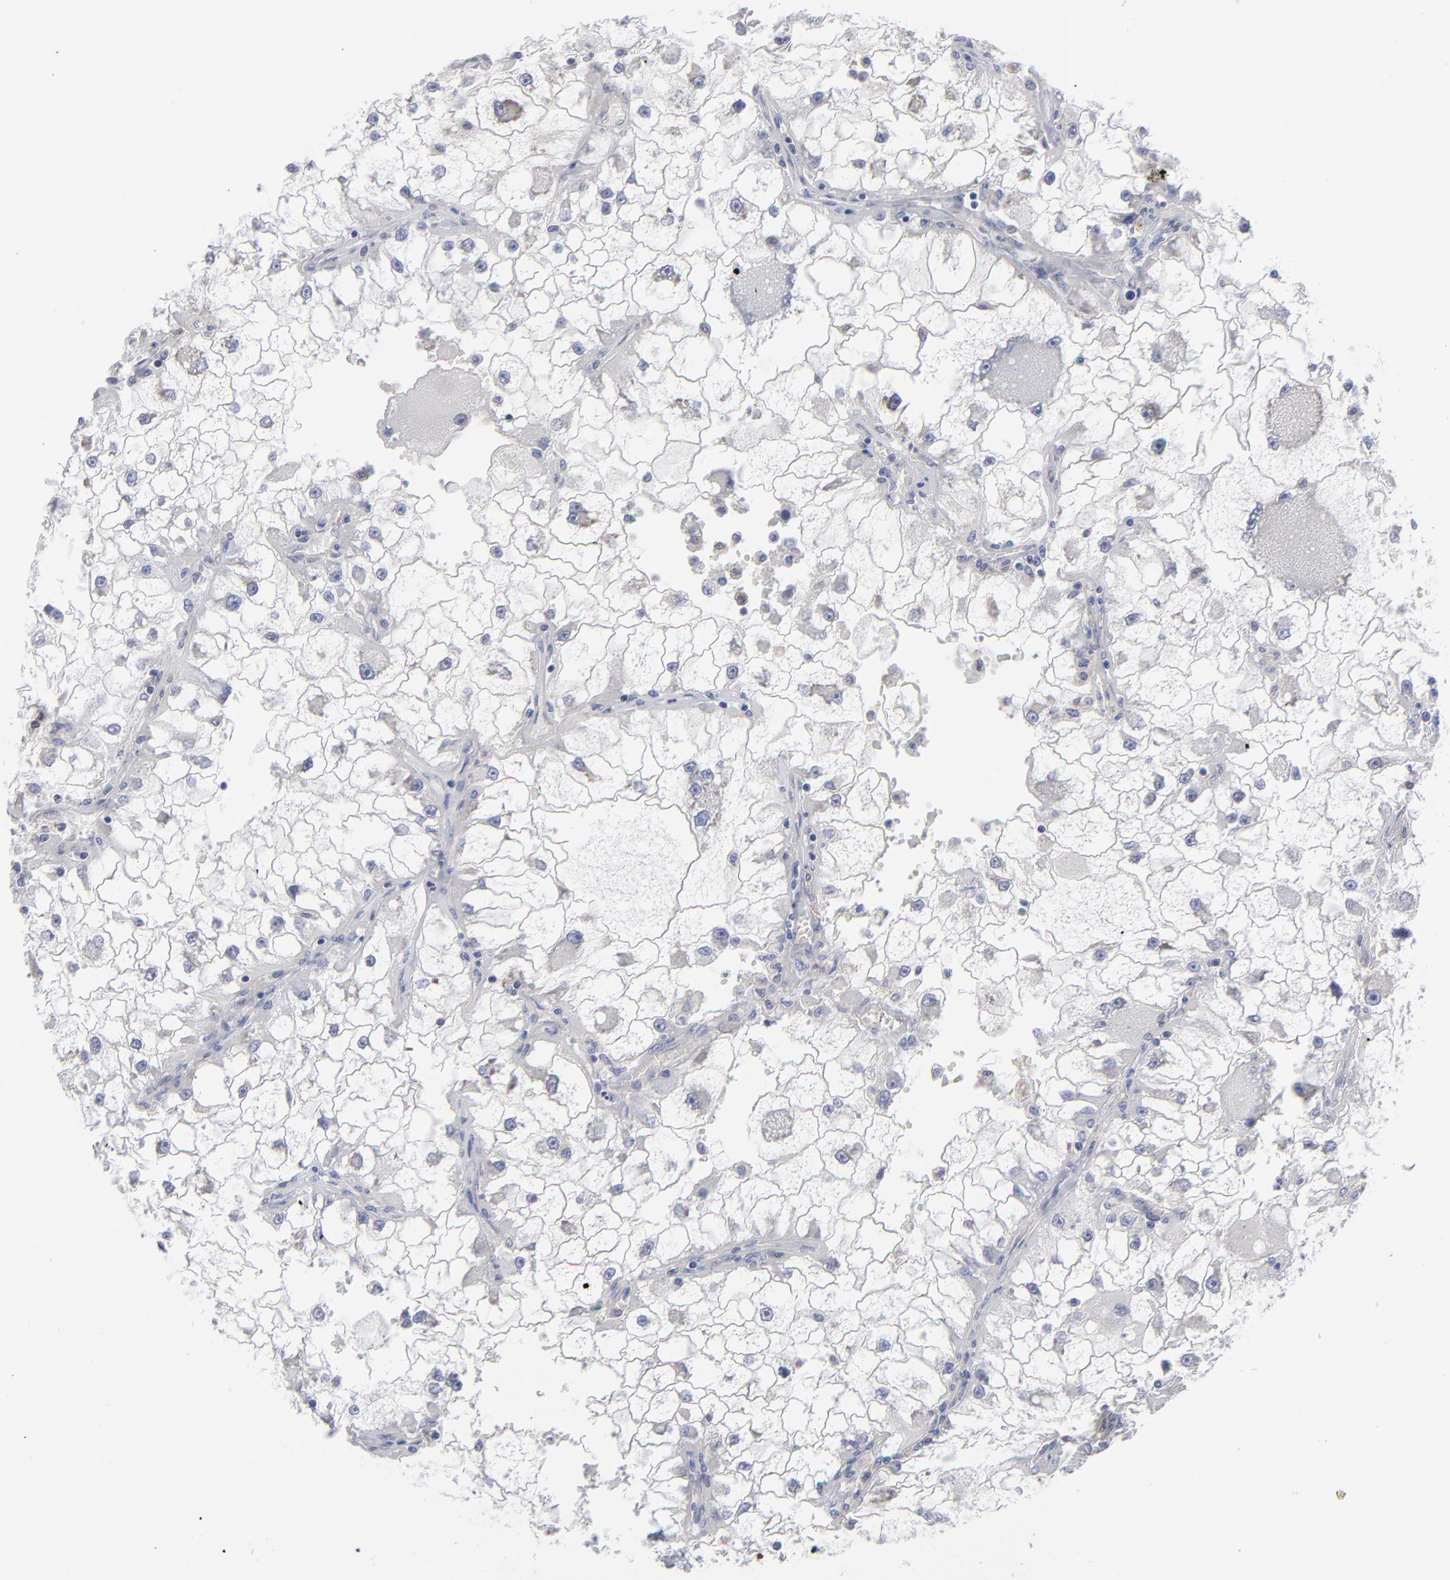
{"staining": {"intensity": "negative", "quantity": "none", "location": "none"}, "tissue": "renal cancer", "cell_type": "Tumor cells", "image_type": "cancer", "snomed": [{"axis": "morphology", "description": "Adenocarcinoma, NOS"}, {"axis": "topography", "description": "Kidney"}], "caption": "Protein analysis of renal adenocarcinoma exhibits no significant staining in tumor cells.", "gene": "NFKBIA", "patient": {"sex": "female", "age": 73}}